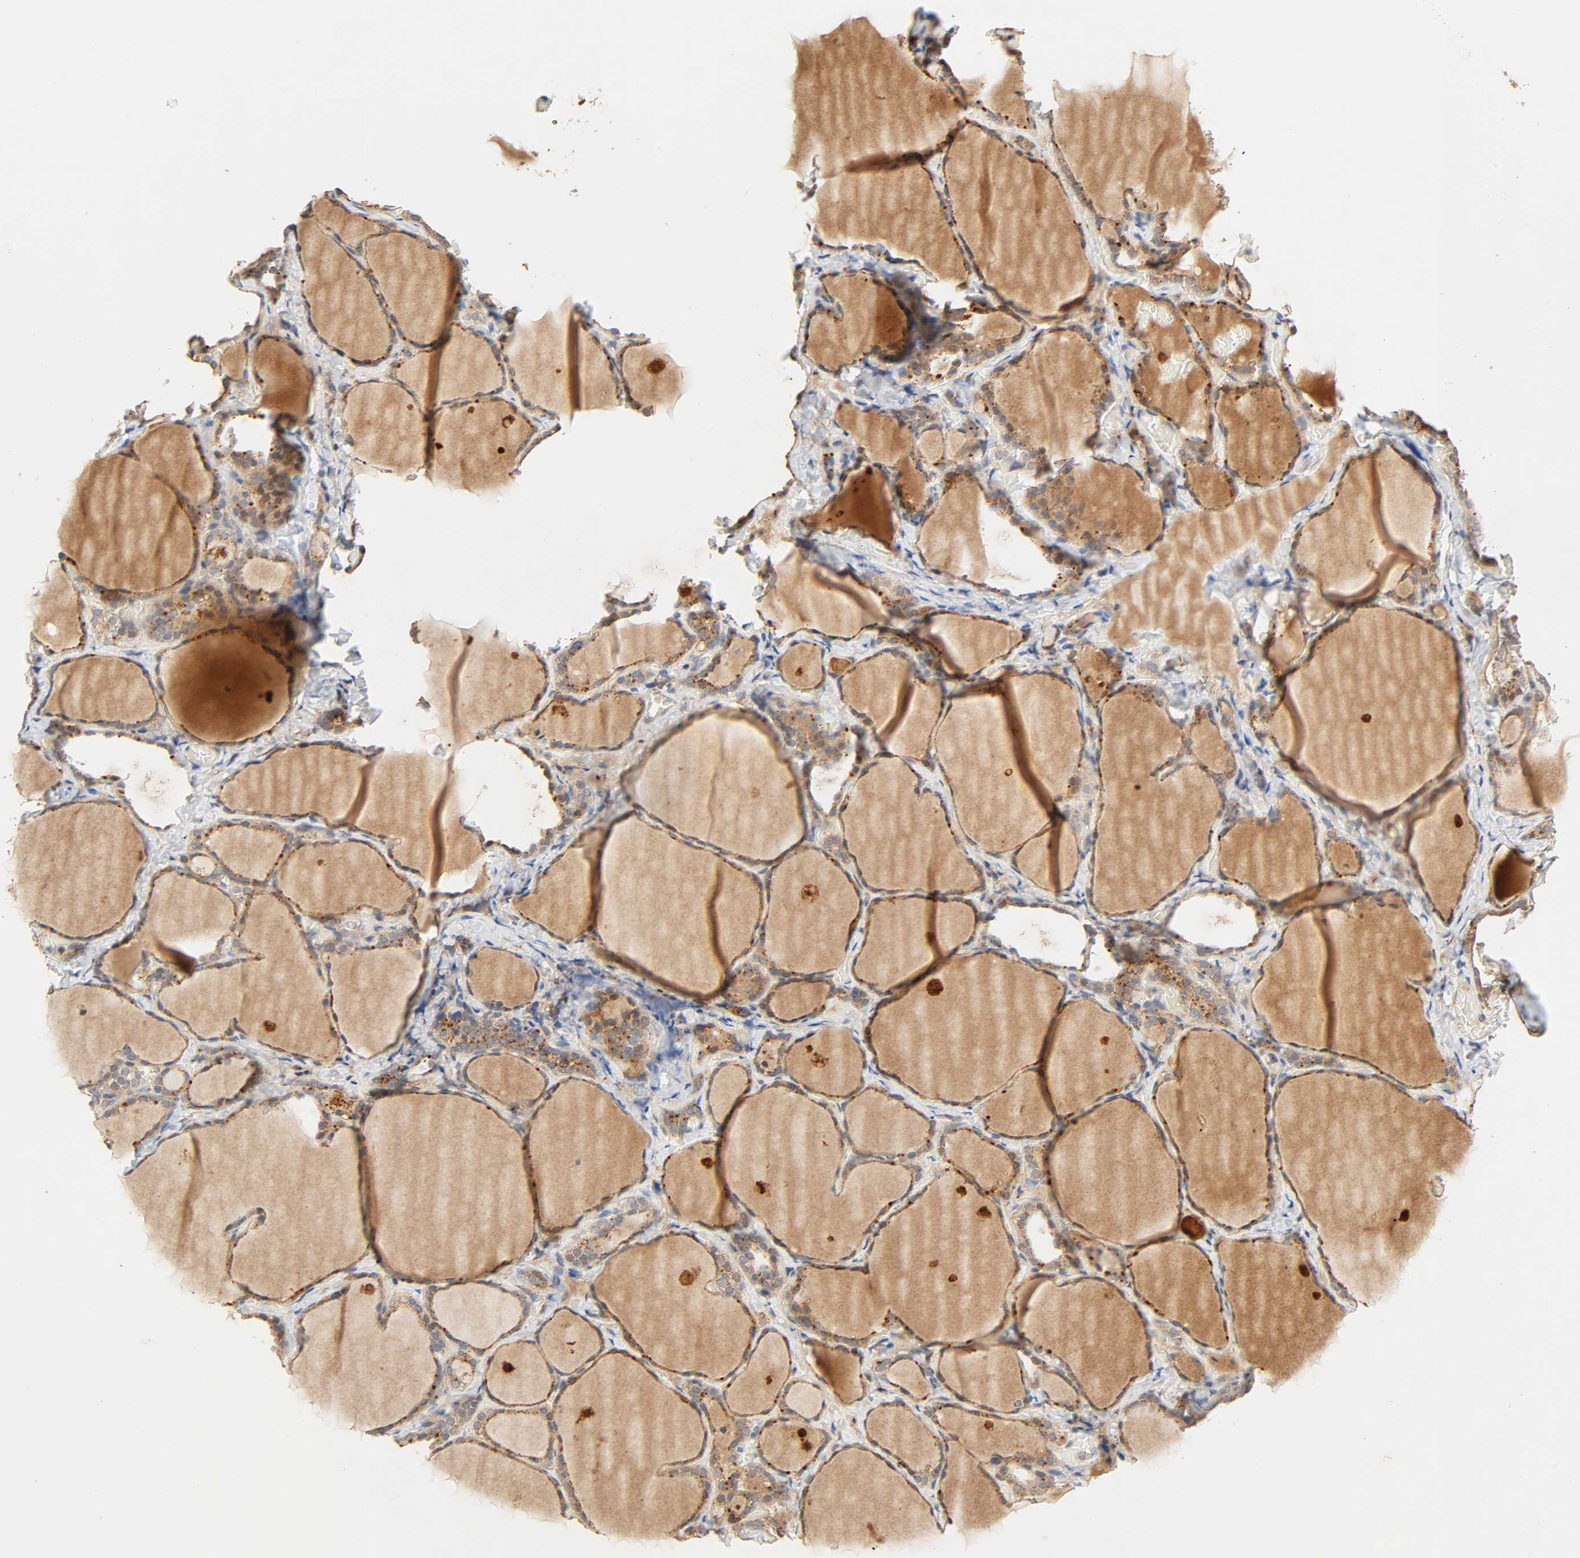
{"staining": {"intensity": "strong", "quantity": ">75%", "location": "cytoplasmic/membranous"}, "tissue": "thyroid gland", "cell_type": "Glandular cells", "image_type": "normal", "snomed": [{"axis": "morphology", "description": "Normal tissue, NOS"}, {"axis": "morphology", "description": "Papillary adenocarcinoma, NOS"}, {"axis": "topography", "description": "Thyroid gland"}], "caption": "The histopathology image displays staining of benign thyroid gland, revealing strong cytoplasmic/membranous protein expression (brown color) within glandular cells. (Stains: DAB in brown, nuclei in blue, Microscopy: brightfield microscopy at high magnification).", "gene": "MAPK6", "patient": {"sex": "female", "age": 30}}